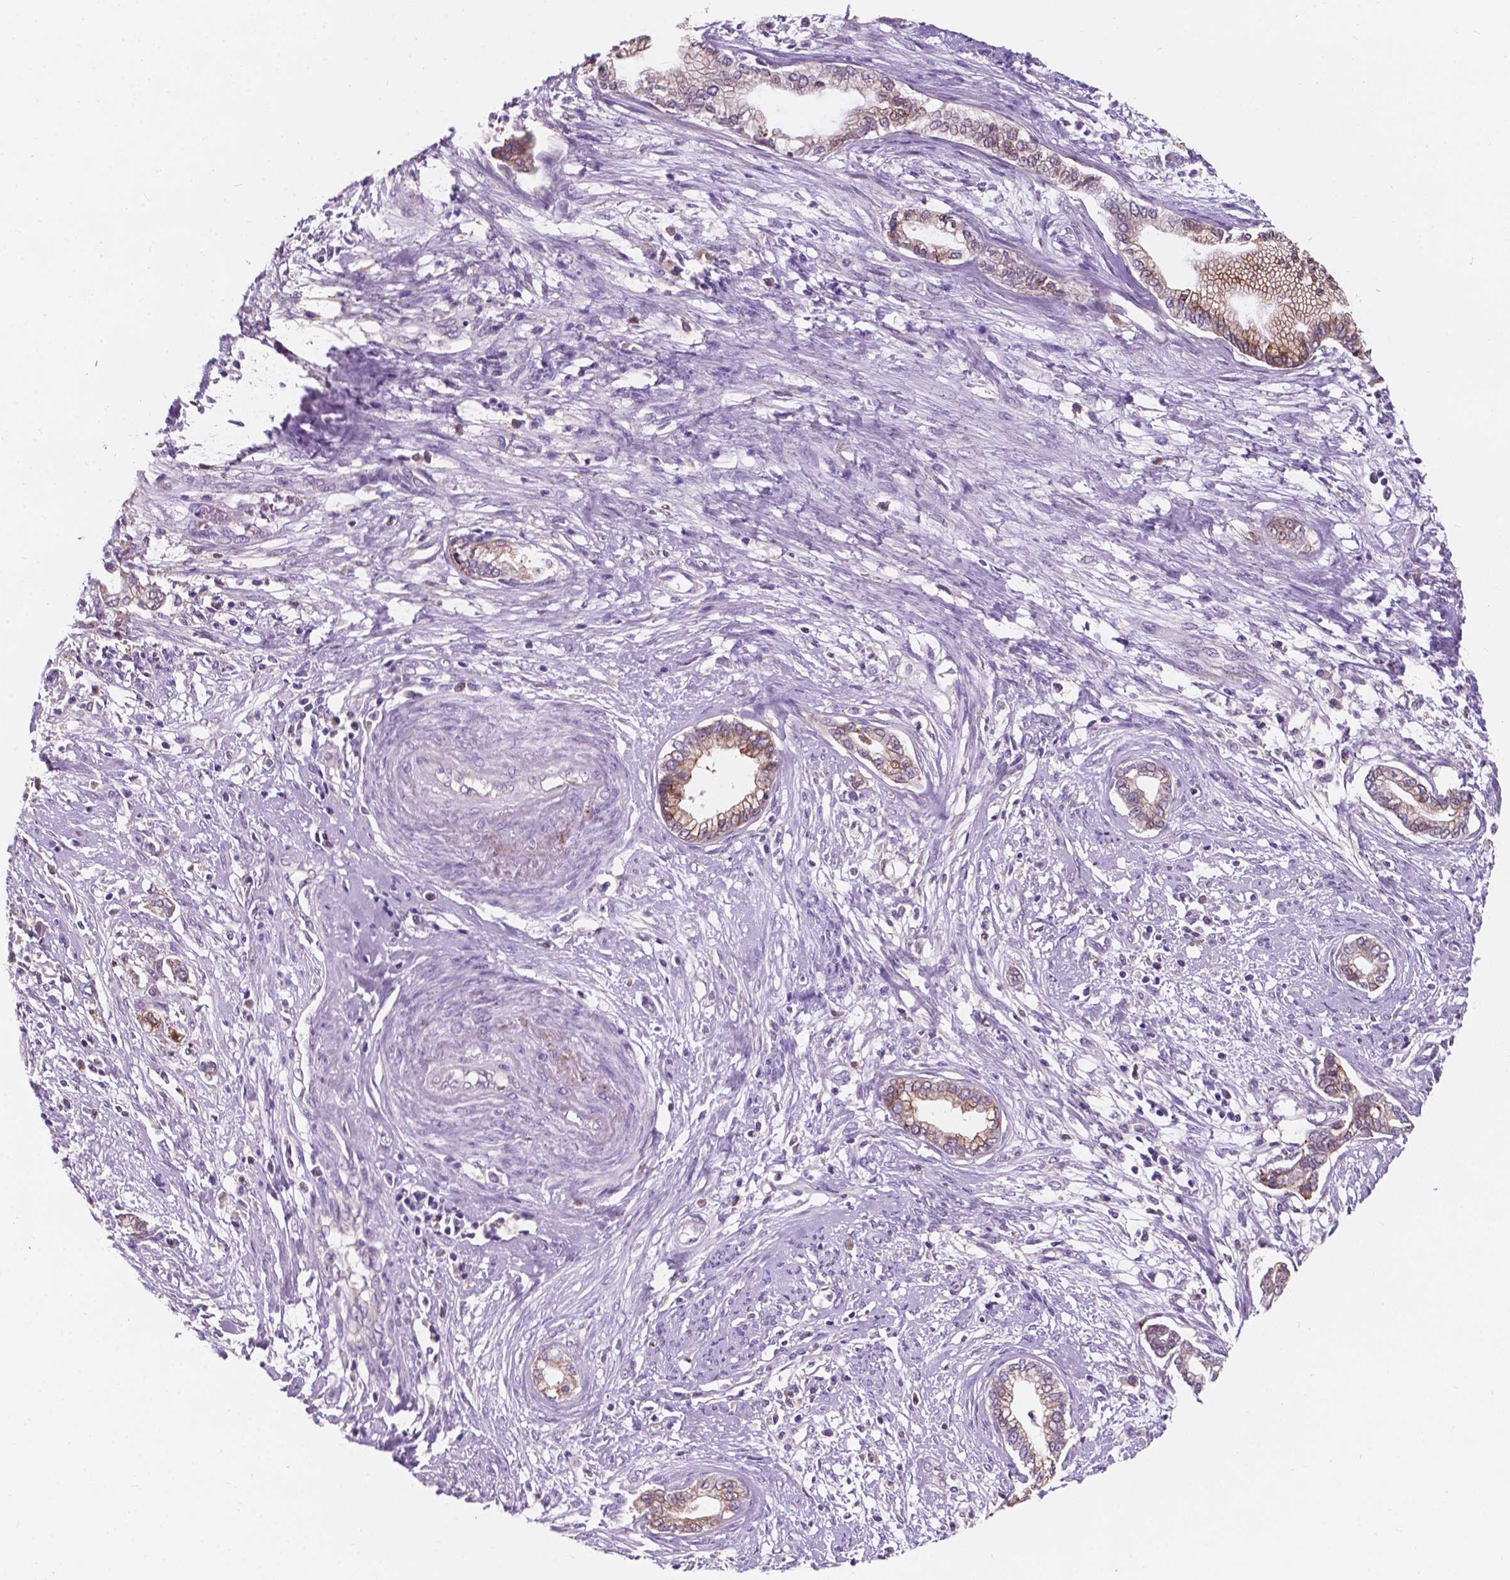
{"staining": {"intensity": "weak", "quantity": ">75%", "location": "cytoplasmic/membranous"}, "tissue": "cervical cancer", "cell_type": "Tumor cells", "image_type": "cancer", "snomed": [{"axis": "morphology", "description": "Adenocarcinoma, NOS"}, {"axis": "topography", "description": "Cervix"}], "caption": "Protein expression analysis of human cervical adenocarcinoma reveals weak cytoplasmic/membranous expression in approximately >75% of tumor cells. Nuclei are stained in blue.", "gene": "IREB2", "patient": {"sex": "female", "age": 62}}